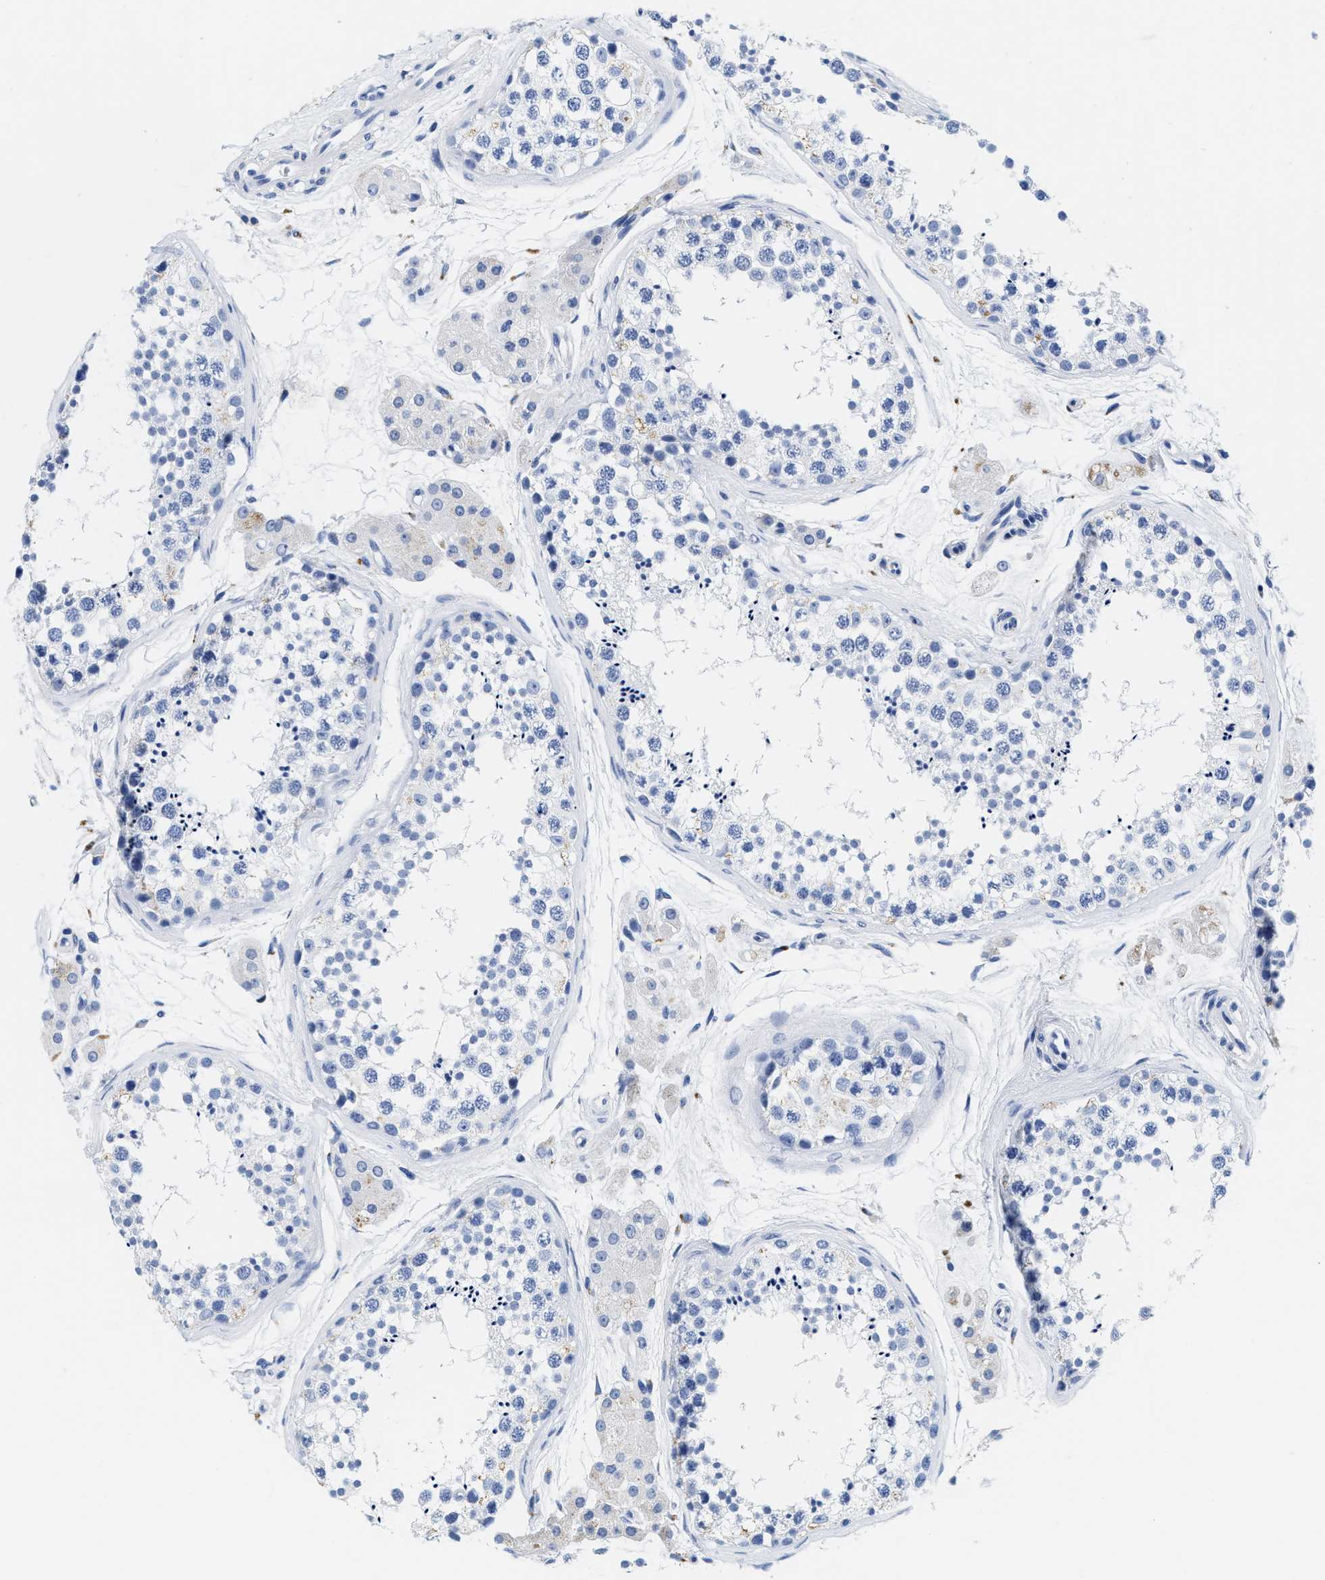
{"staining": {"intensity": "negative", "quantity": "none", "location": "none"}, "tissue": "testis", "cell_type": "Cells in seminiferous ducts", "image_type": "normal", "snomed": [{"axis": "morphology", "description": "Normal tissue, NOS"}, {"axis": "topography", "description": "Testis"}], "caption": "Testis was stained to show a protein in brown. There is no significant positivity in cells in seminiferous ducts. (DAB (3,3'-diaminobenzidine) immunohistochemistry with hematoxylin counter stain).", "gene": "TTC3", "patient": {"sex": "male", "age": 56}}